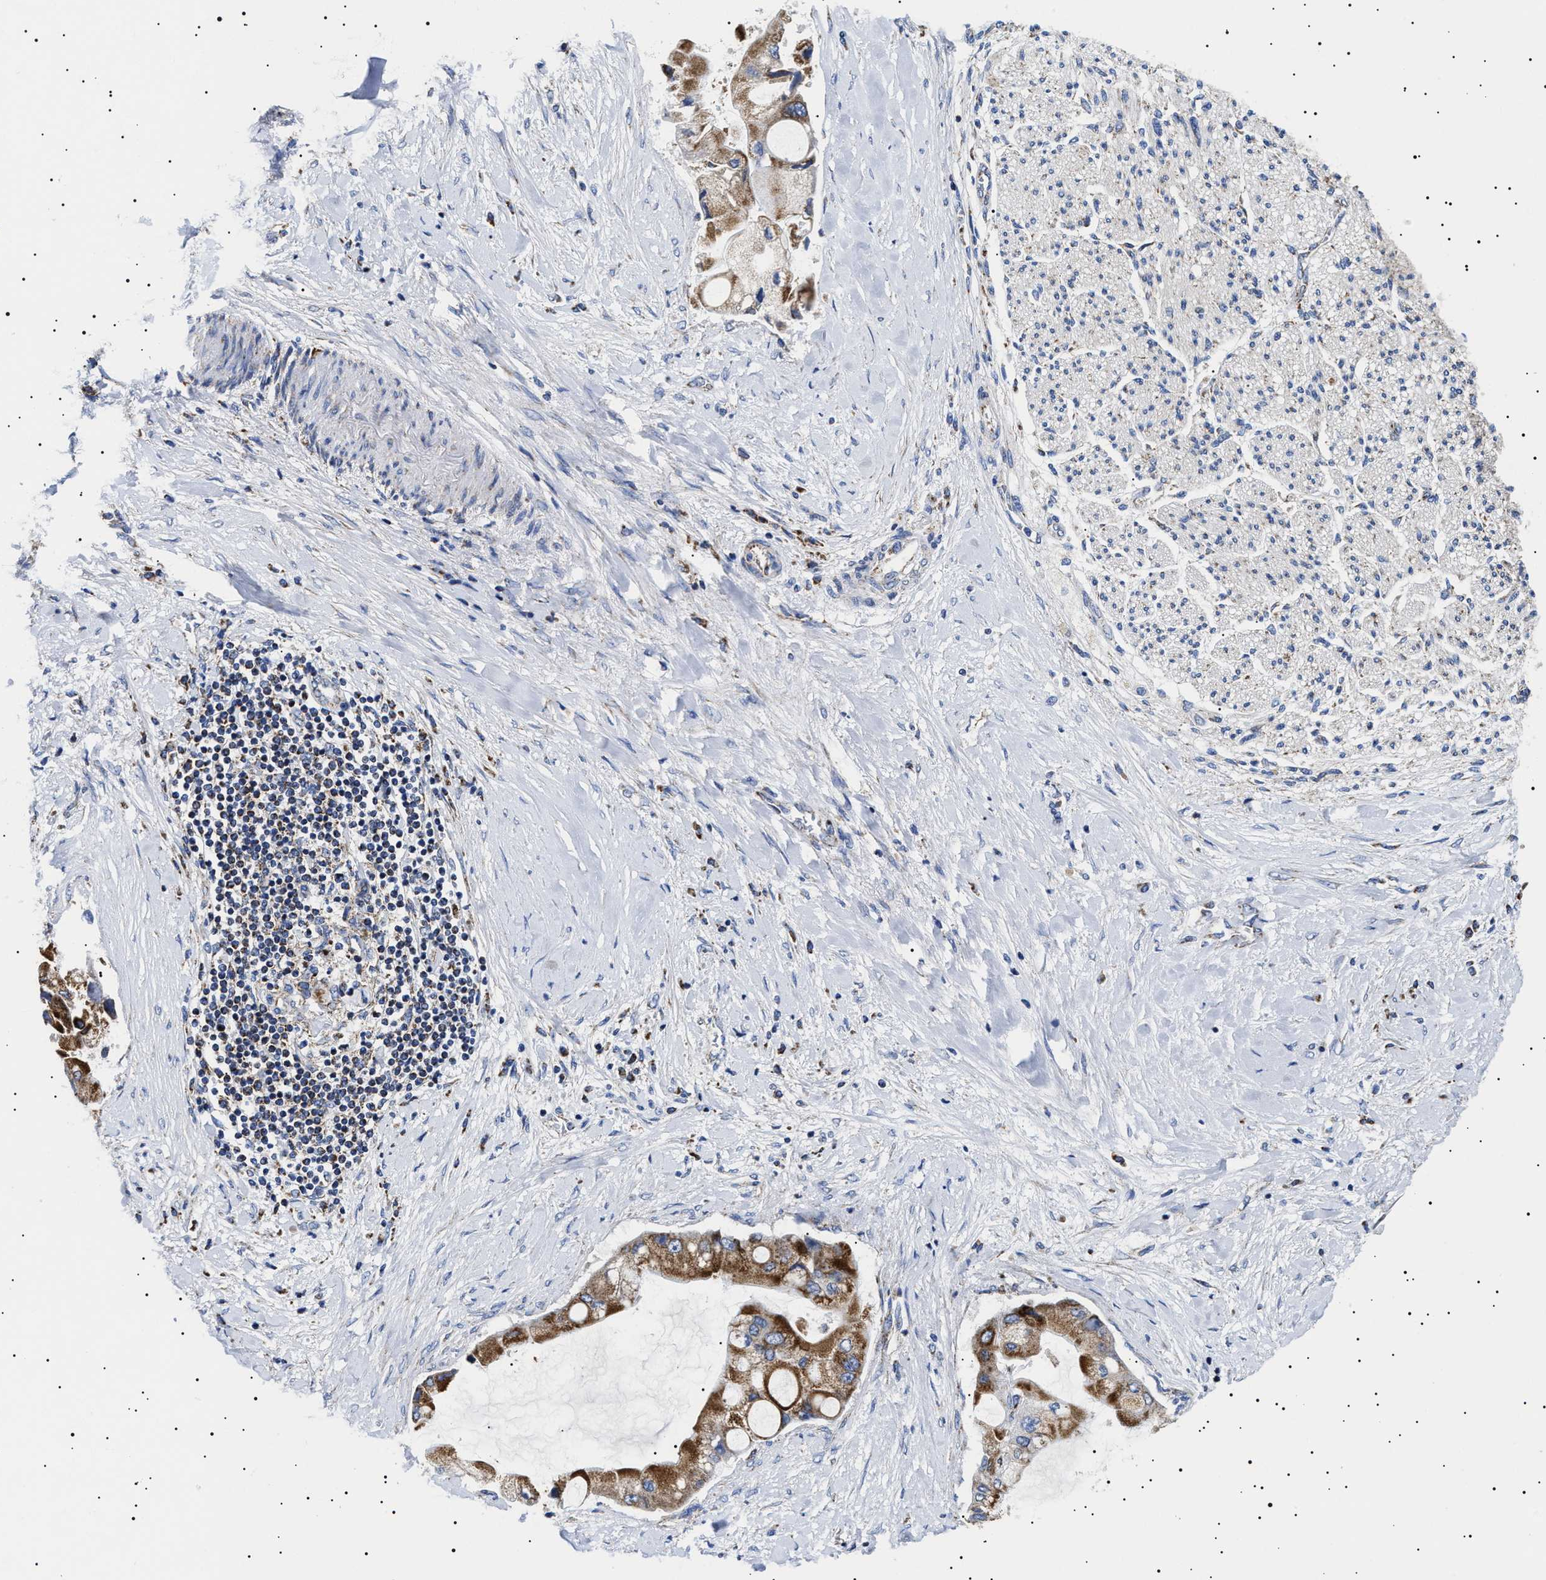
{"staining": {"intensity": "strong", "quantity": ">75%", "location": "cytoplasmic/membranous"}, "tissue": "liver cancer", "cell_type": "Tumor cells", "image_type": "cancer", "snomed": [{"axis": "morphology", "description": "Cholangiocarcinoma"}, {"axis": "topography", "description": "Liver"}], "caption": "Brown immunohistochemical staining in cholangiocarcinoma (liver) exhibits strong cytoplasmic/membranous expression in approximately >75% of tumor cells.", "gene": "CHRDL2", "patient": {"sex": "male", "age": 50}}